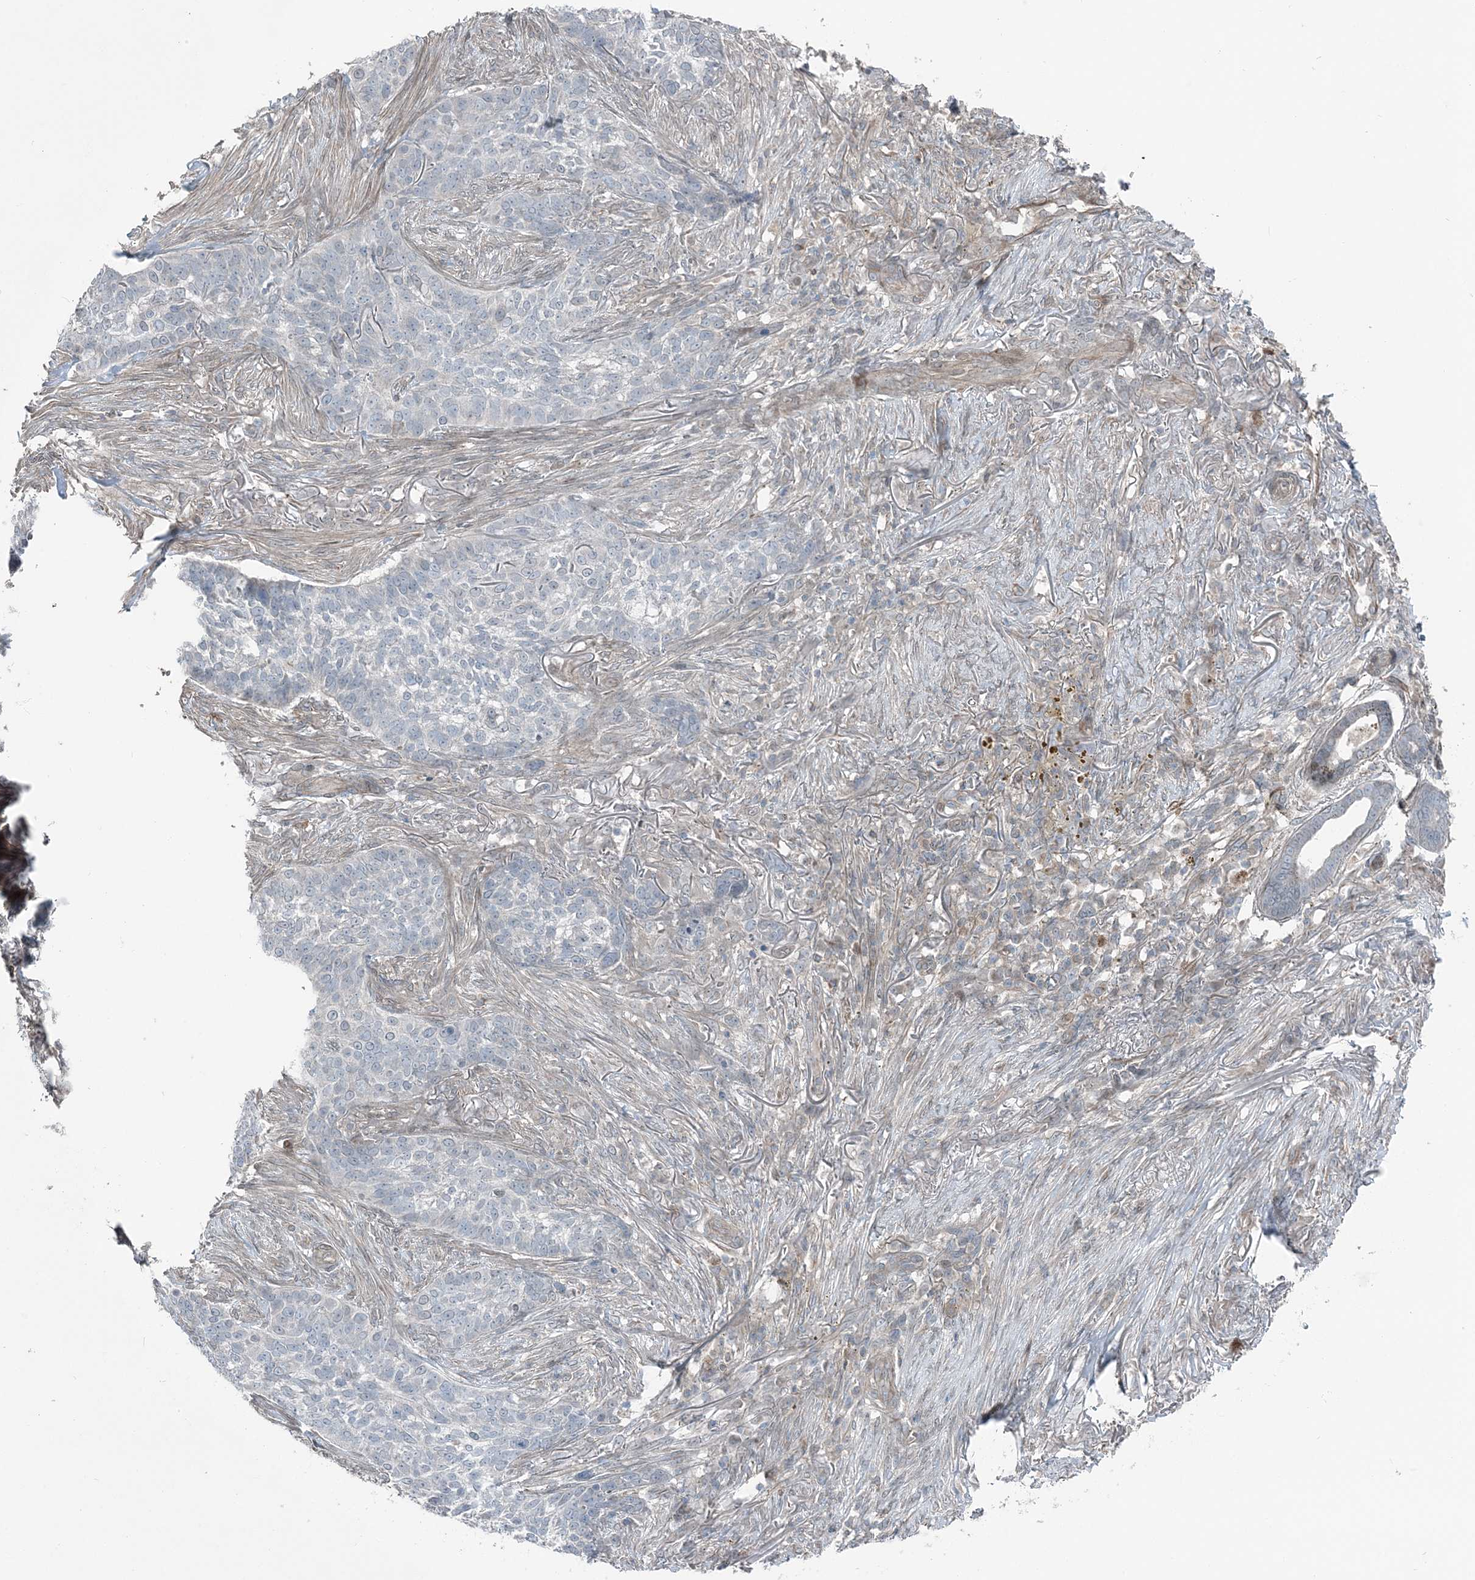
{"staining": {"intensity": "negative", "quantity": "none", "location": "none"}, "tissue": "skin cancer", "cell_type": "Tumor cells", "image_type": "cancer", "snomed": [{"axis": "morphology", "description": "Basal cell carcinoma"}, {"axis": "topography", "description": "Skin"}], "caption": "High magnification brightfield microscopy of skin cancer stained with DAB (brown) and counterstained with hematoxylin (blue): tumor cells show no significant staining.", "gene": "FBXL17", "patient": {"sex": "male", "age": 85}}